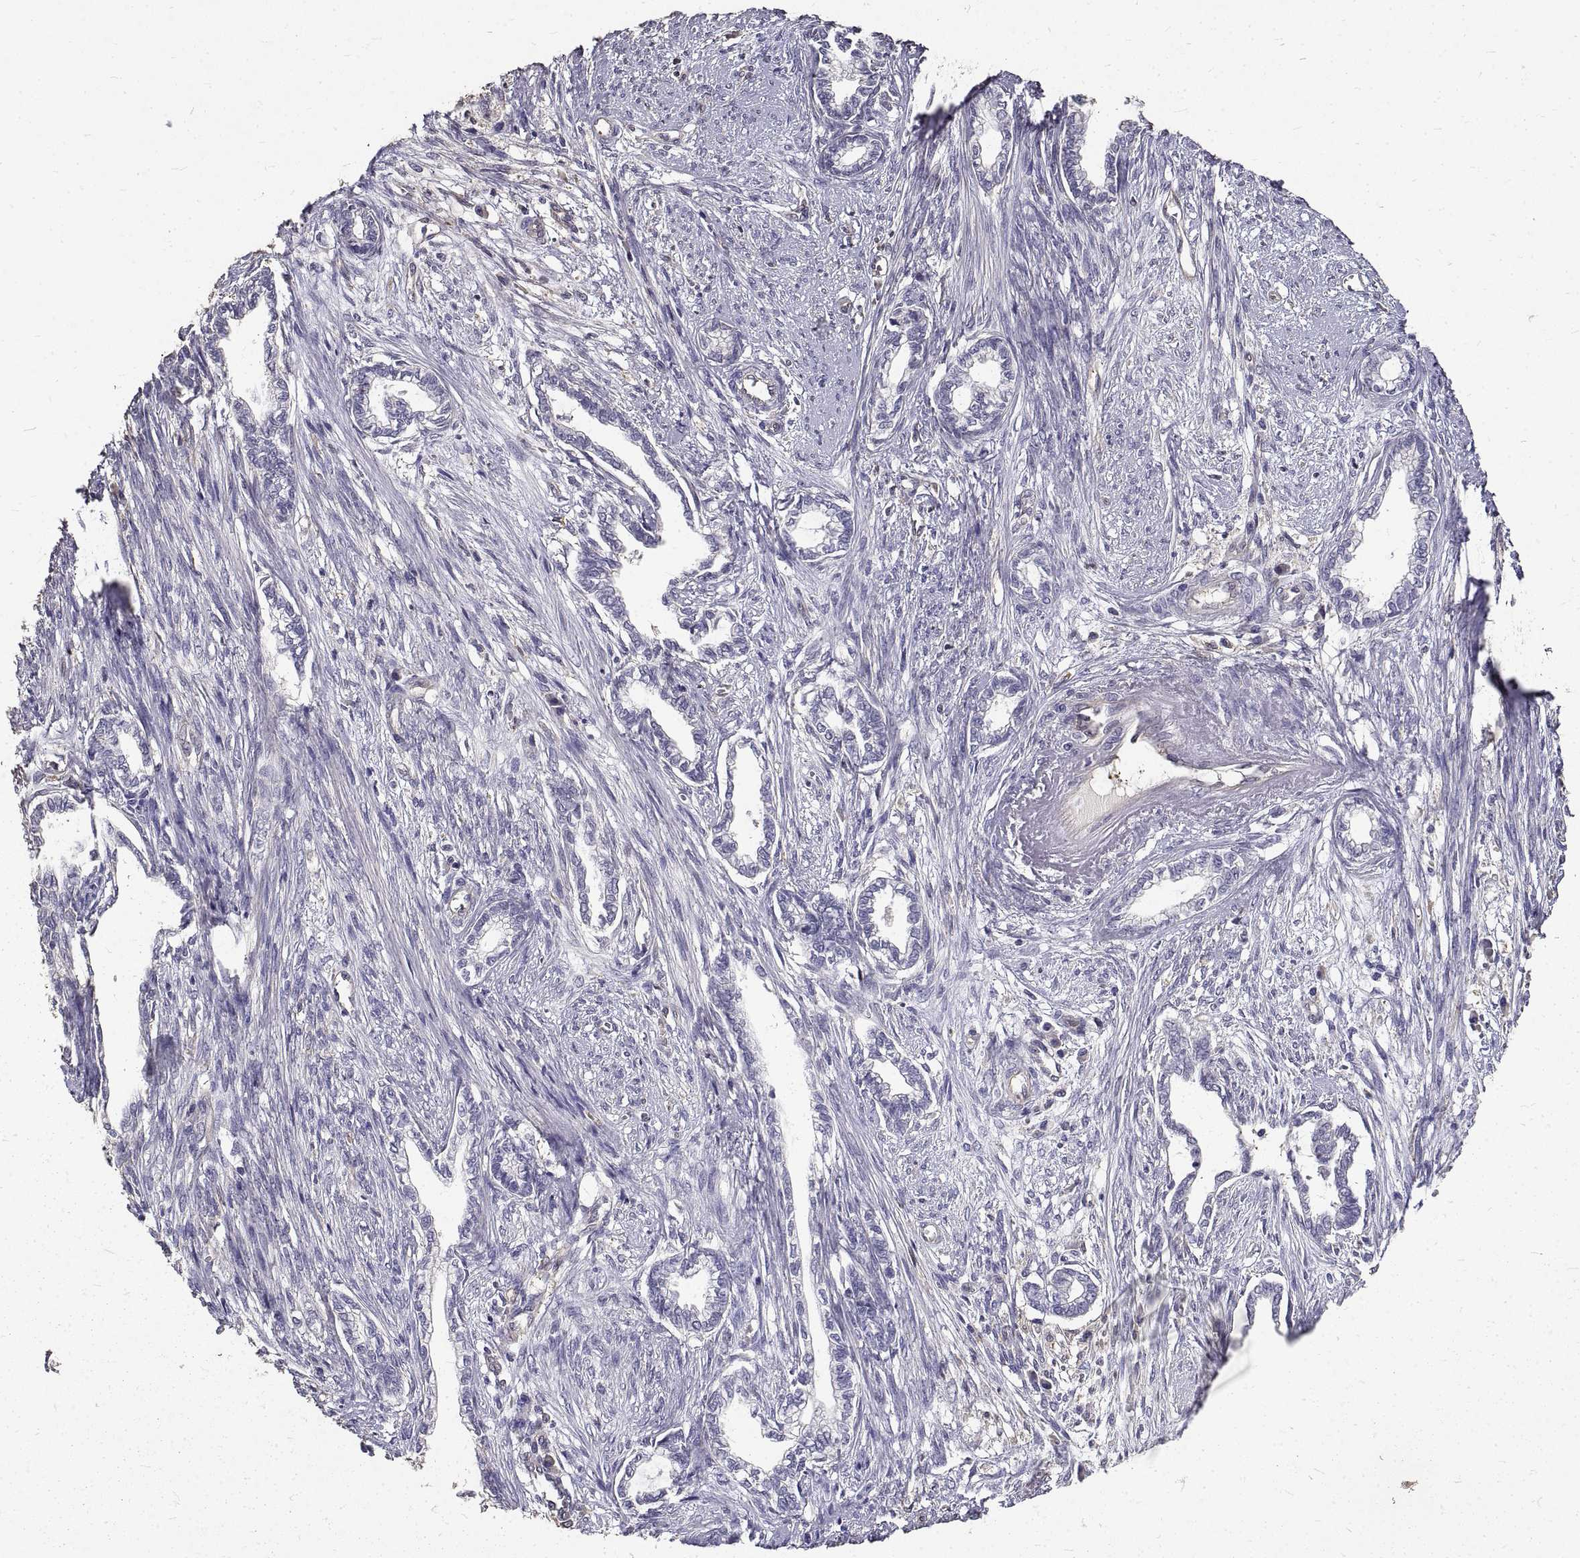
{"staining": {"intensity": "negative", "quantity": "none", "location": "none"}, "tissue": "cervical cancer", "cell_type": "Tumor cells", "image_type": "cancer", "snomed": [{"axis": "morphology", "description": "Adenocarcinoma, NOS"}, {"axis": "topography", "description": "Cervix"}], "caption": "This histopathology image is of adenocarcinoma (cervical) stained with immunohistochemistry (IHC) to label a protein in brown with the nuclei are counter-stained blue. There is no staining in tumor cells.", "gene": "PEA15", "patient": {"sex": "female", "age": 62}}